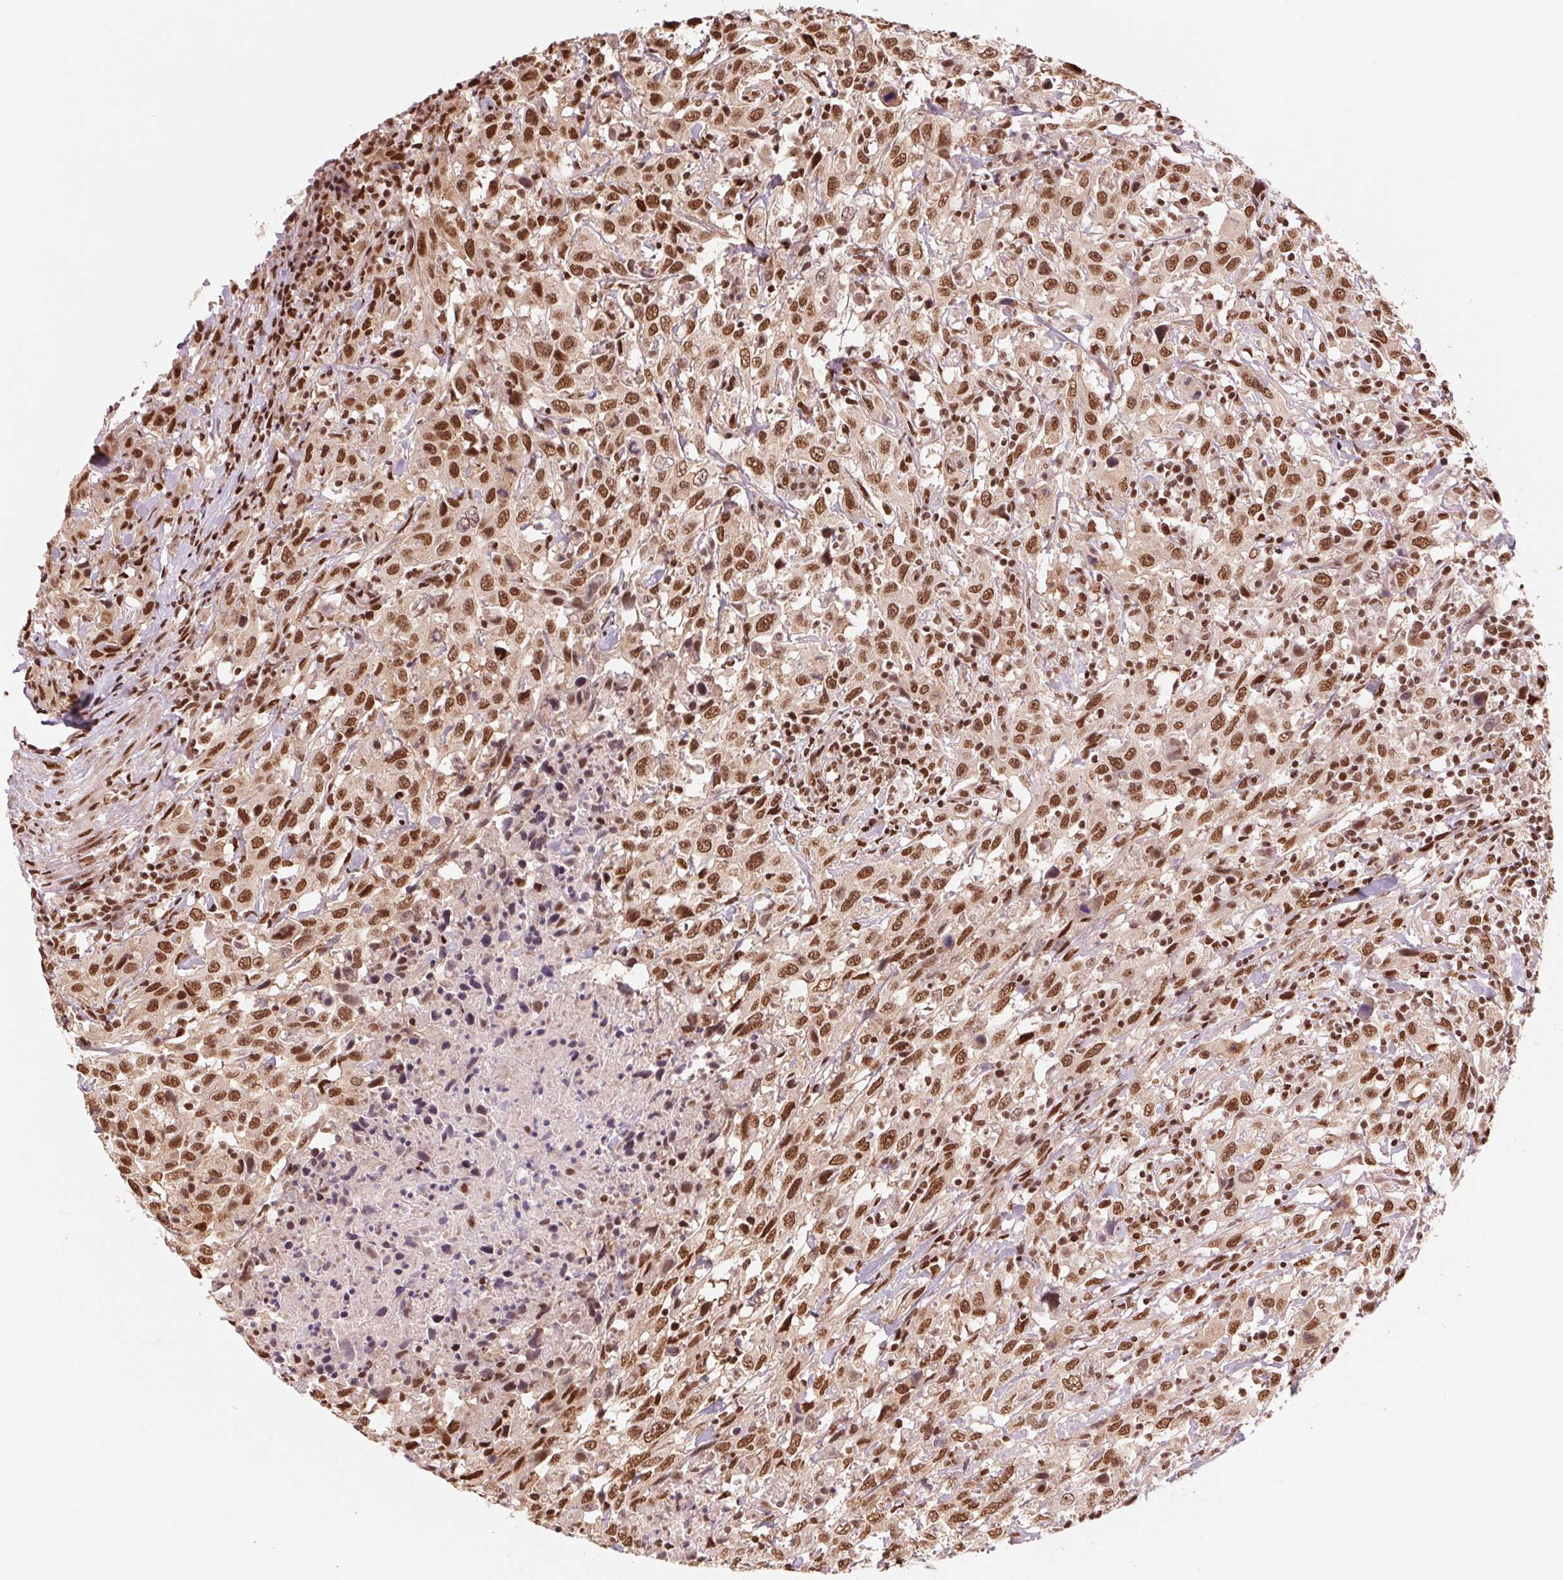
{"staining": {"intensity": "strong", "quantity": ">75%", "location": "nuclear"}, "tissue": "urothelial cancer", "cell_type": "Tumor cells", "image_type": "cancer", "snomed": [{"axis": "morphology", "description": "Urothelial carcinoma, High grade"}, {"axis": "topography", "description": "Urinary bladder"}], "caption": "Protein expression analysis of human urothelial carcinoma (high-grade) reveals strong nuclear staining in approximately >75% of tumor cells.", "gene": "TTLL9", "patient": {"sex": "male", "age": 61}}